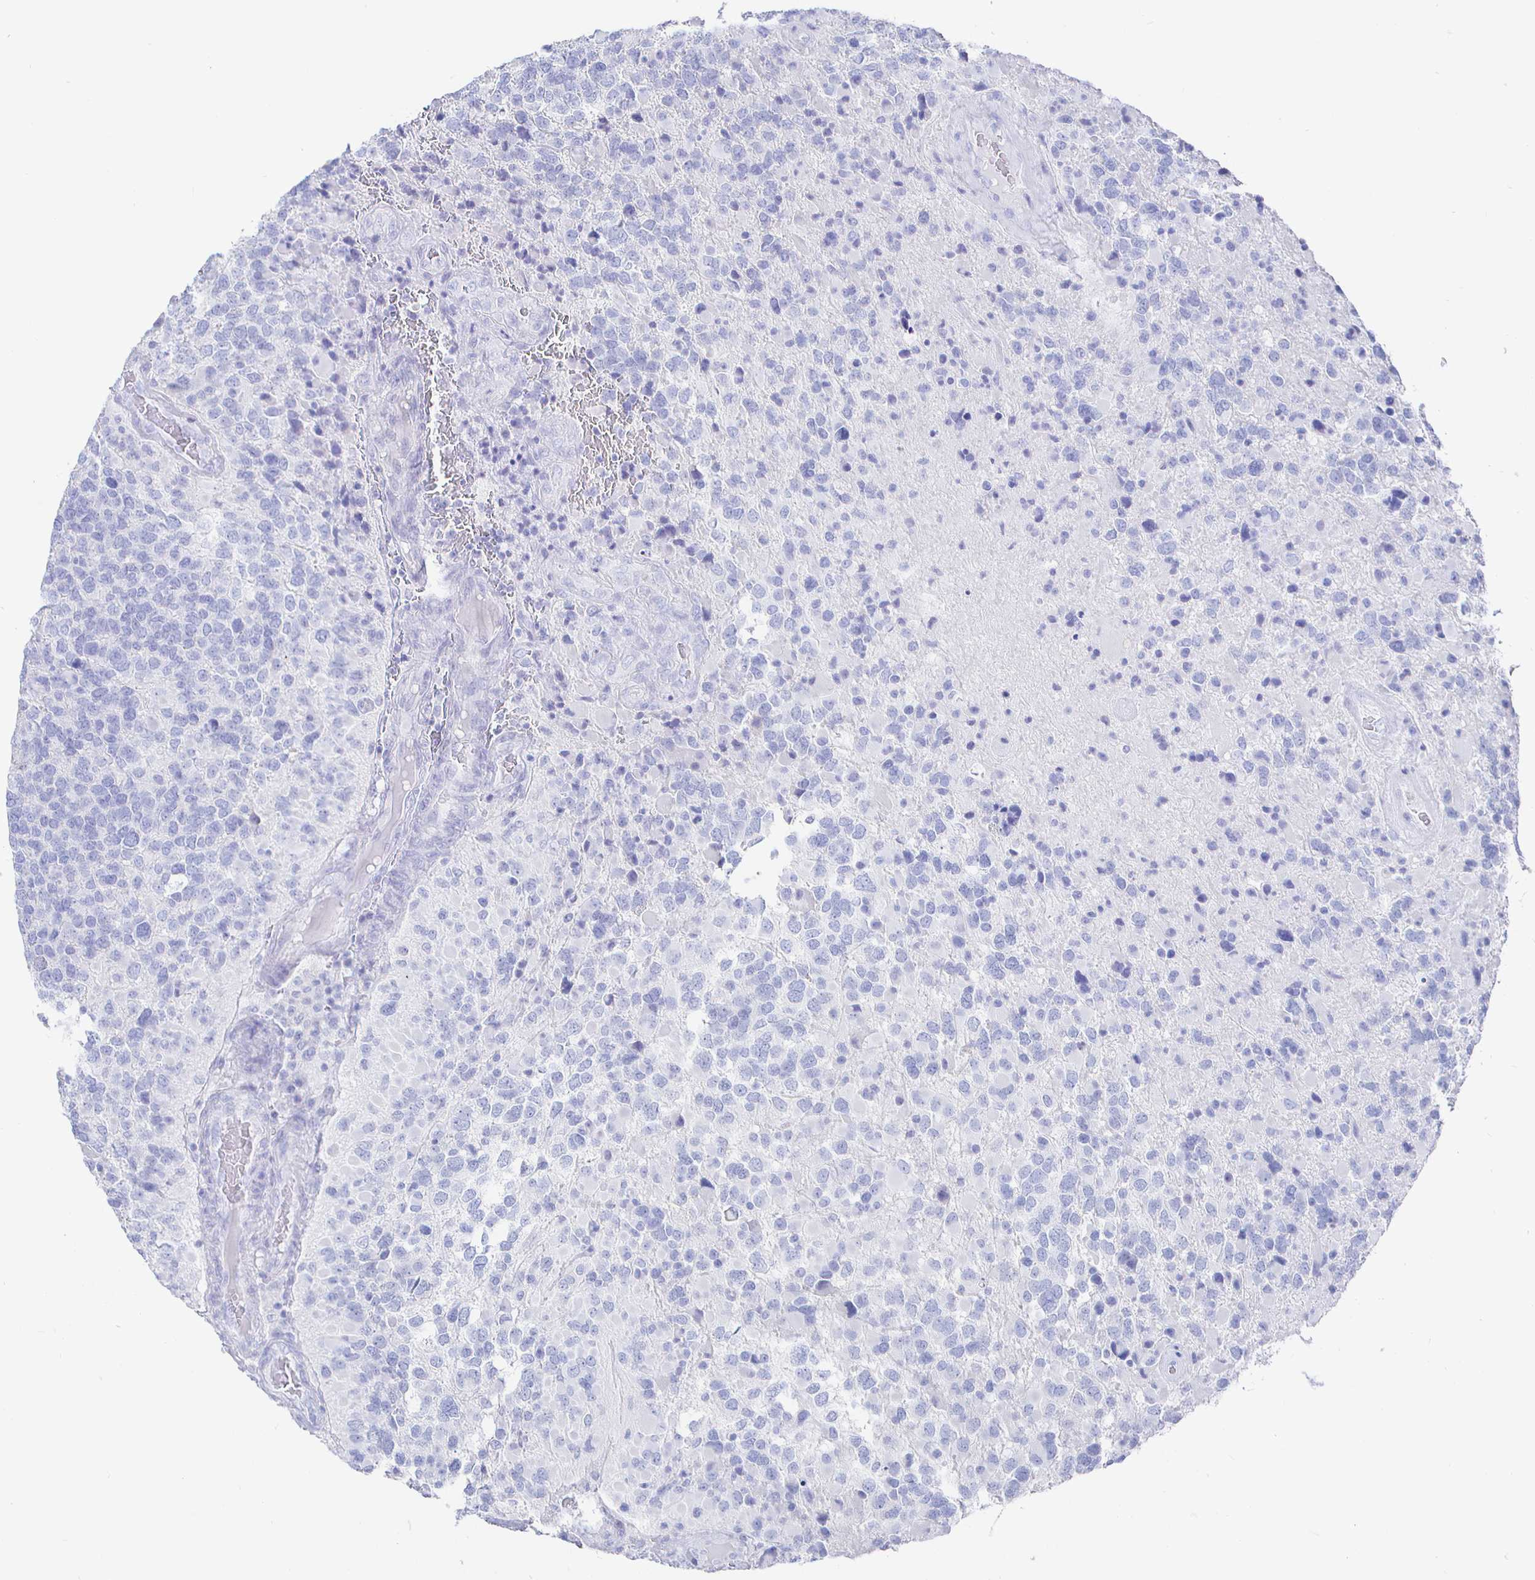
{"staining": {"intensity": "negative", "quantity": "none", "location": "none"}, "tissue": "glioma", "cell_type": "Tumor cells", "image_type": "cancer", "snomed": [{"axis": "morphology", "description": "Glioma, malignant, High grade"}, {"axis": "topography", "description": "Brain"}], "caption": "Tumor cells are negative for brown protein staining in high-grade glioma (malignant).", "gene": "CLCA1", "patient": {"sex": "female", "age": 40}}